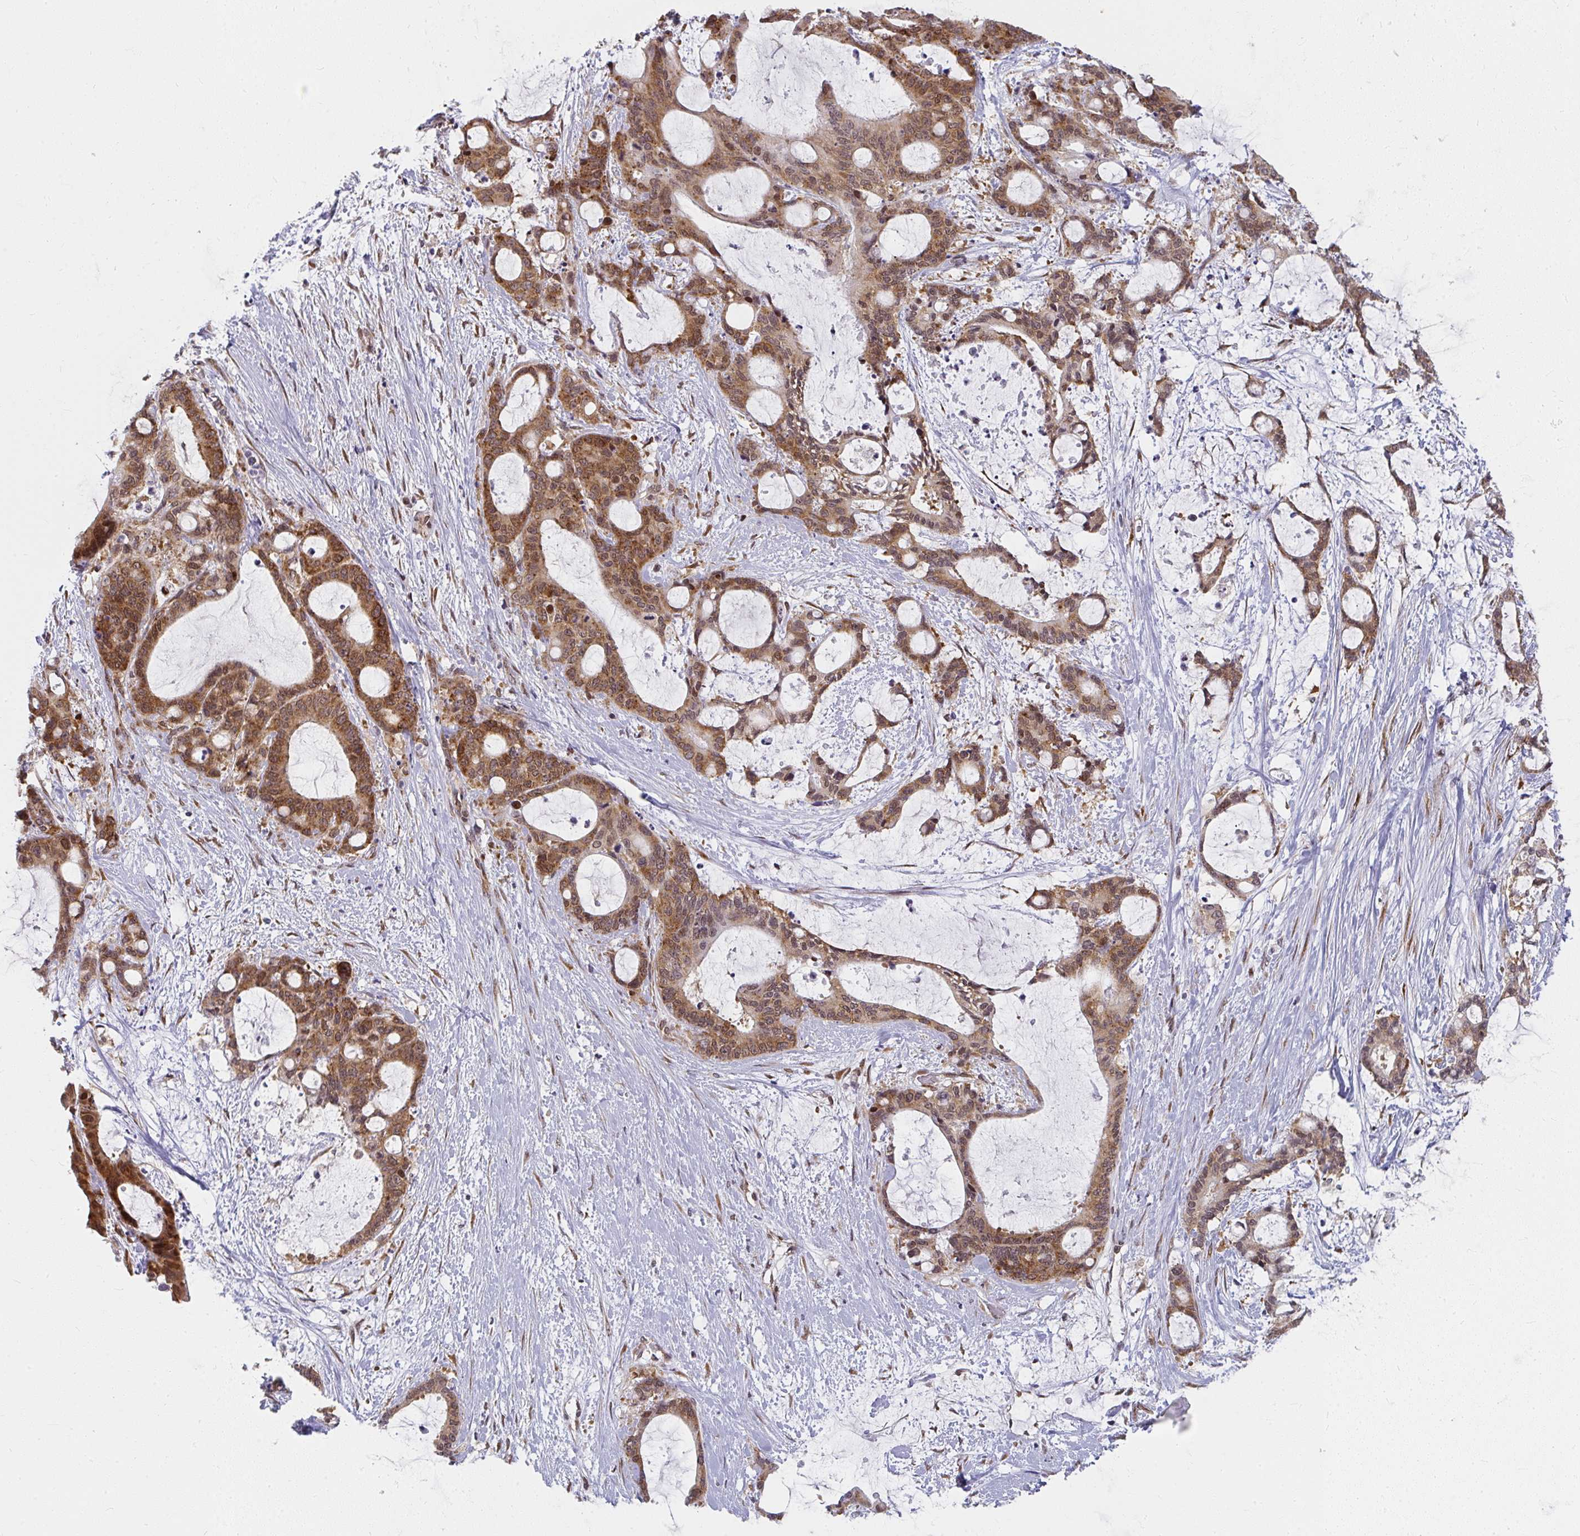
{"staining": {"intensity": "moderate", "quantity": ">75%", "location": "cytoplasmic/membranous,nuclear"}, "tissue": "liver cancer", "cell_type": "Tumor cells", "image_type": "cancer", "snomed": [{"axis": "morphology", "description": "Normal tissue, NOS"}, {"axis": "morphology", "description": "Cholangiocarcinoma"}, {"axis": "topography", "description": "Liver"}, {"axis": "topography", "description": "Peripheral nerve tissue"}], "caption": "About >75% of tumor cells in cholangiocarcinoma (liver) display moderate cytoplasmic/membranous and nuclear protein staining as visualized by brown immunohistochemical staining.", "gene": "SYNCRIP", "patient": {"sex": "female", "age": 73}}